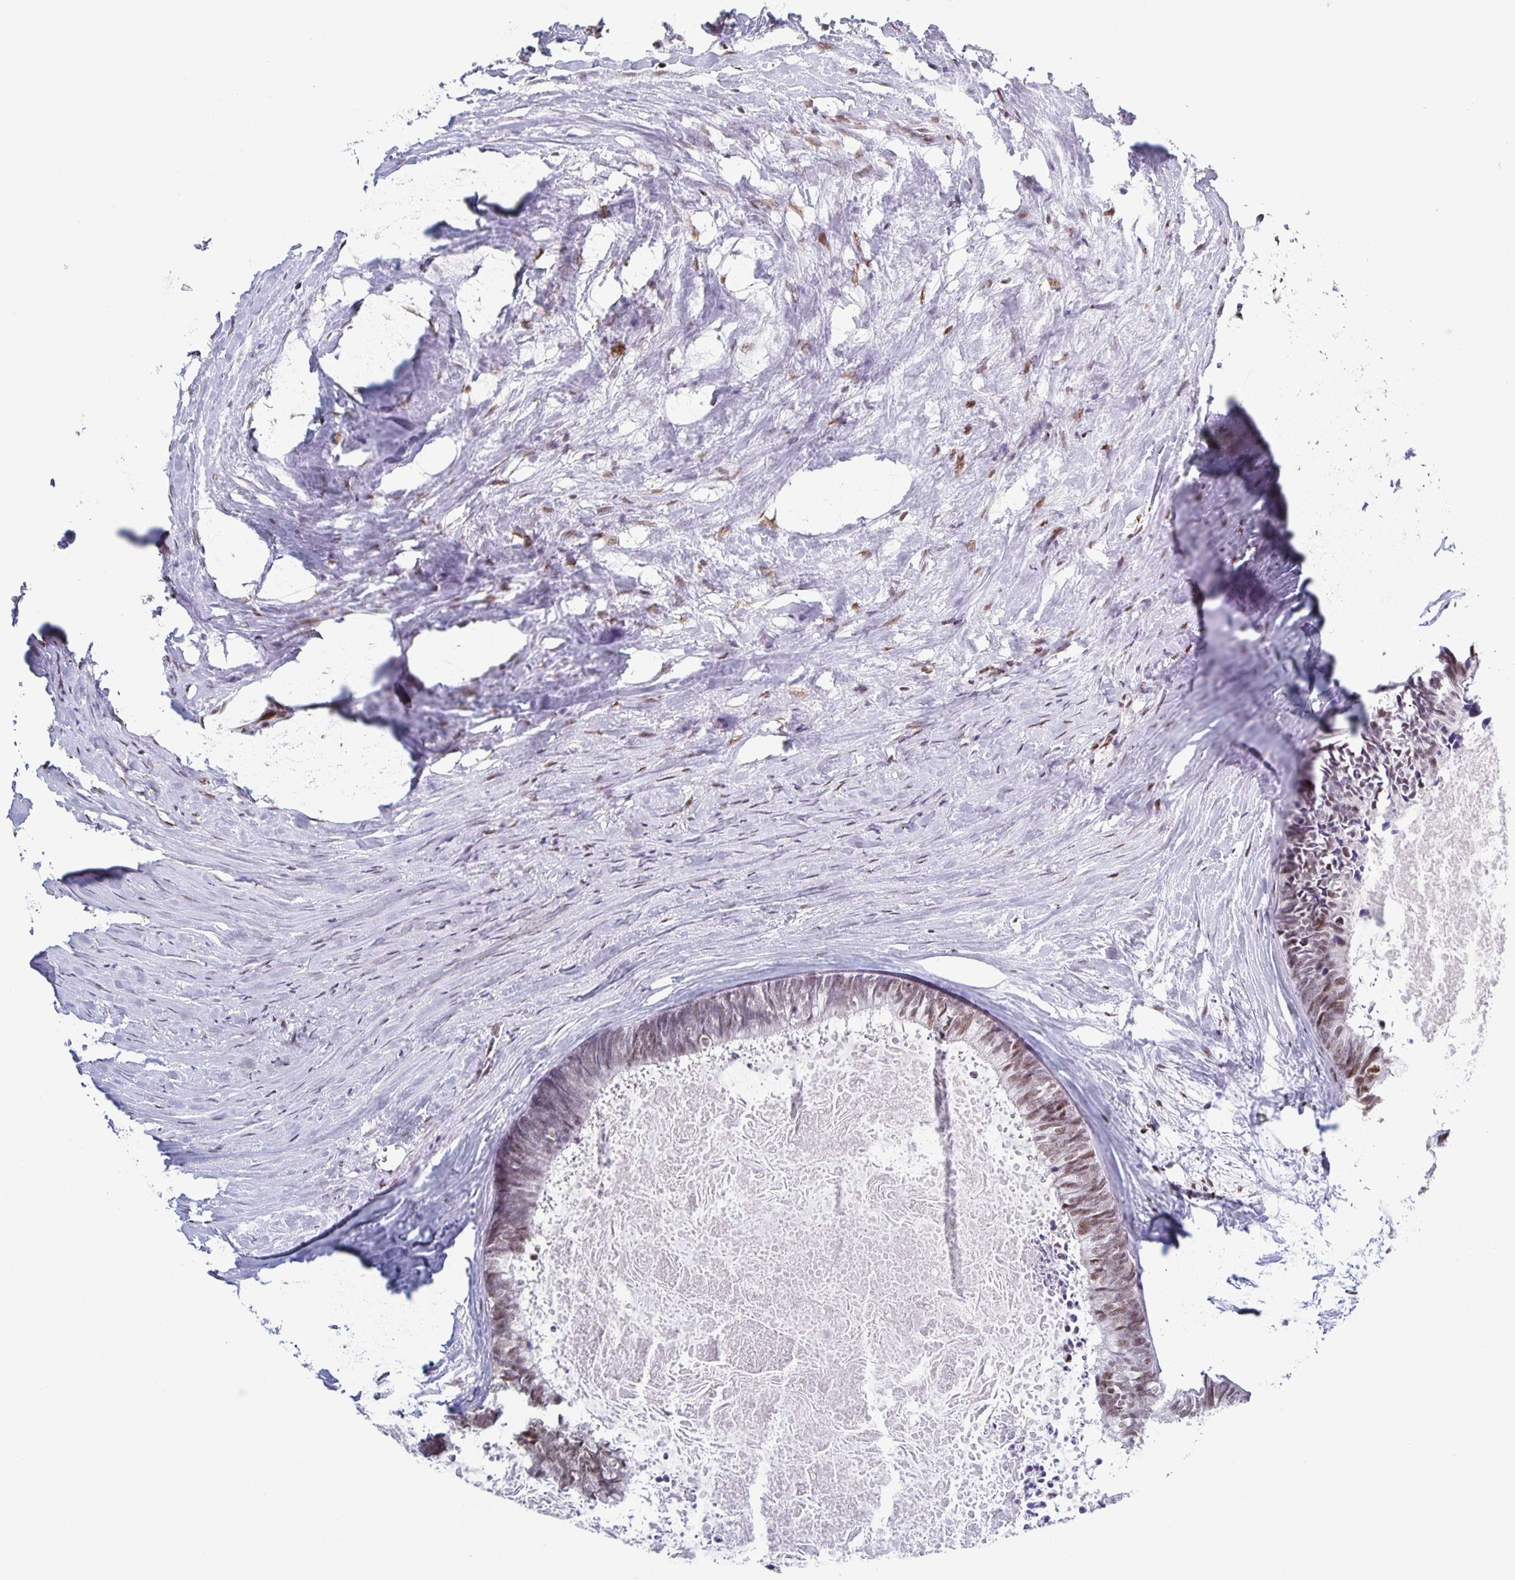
{"staining": {"intensity": "weak", "quantity": ">75%", "location": "nuclear"}, "tissue": "colorectal cancer", "cell_type": "Tumor cells", "image_type": "cancer", "snomed": [{"axis": "morphology", "description": "Adenocarcinoma, NOS"}, {"axis": "topography", "description": "Colon"}, {"axis": "topography", "description": "Rectum"}], "caption": "Immunohistochemistry (DAB) staining of human colorectal cancer (adenocarcinoma) reveals weak nuclear protein staining in about >75% of tumor cells.", "gene": "JUND", "patient": {"sex": "male", "age": 57}}